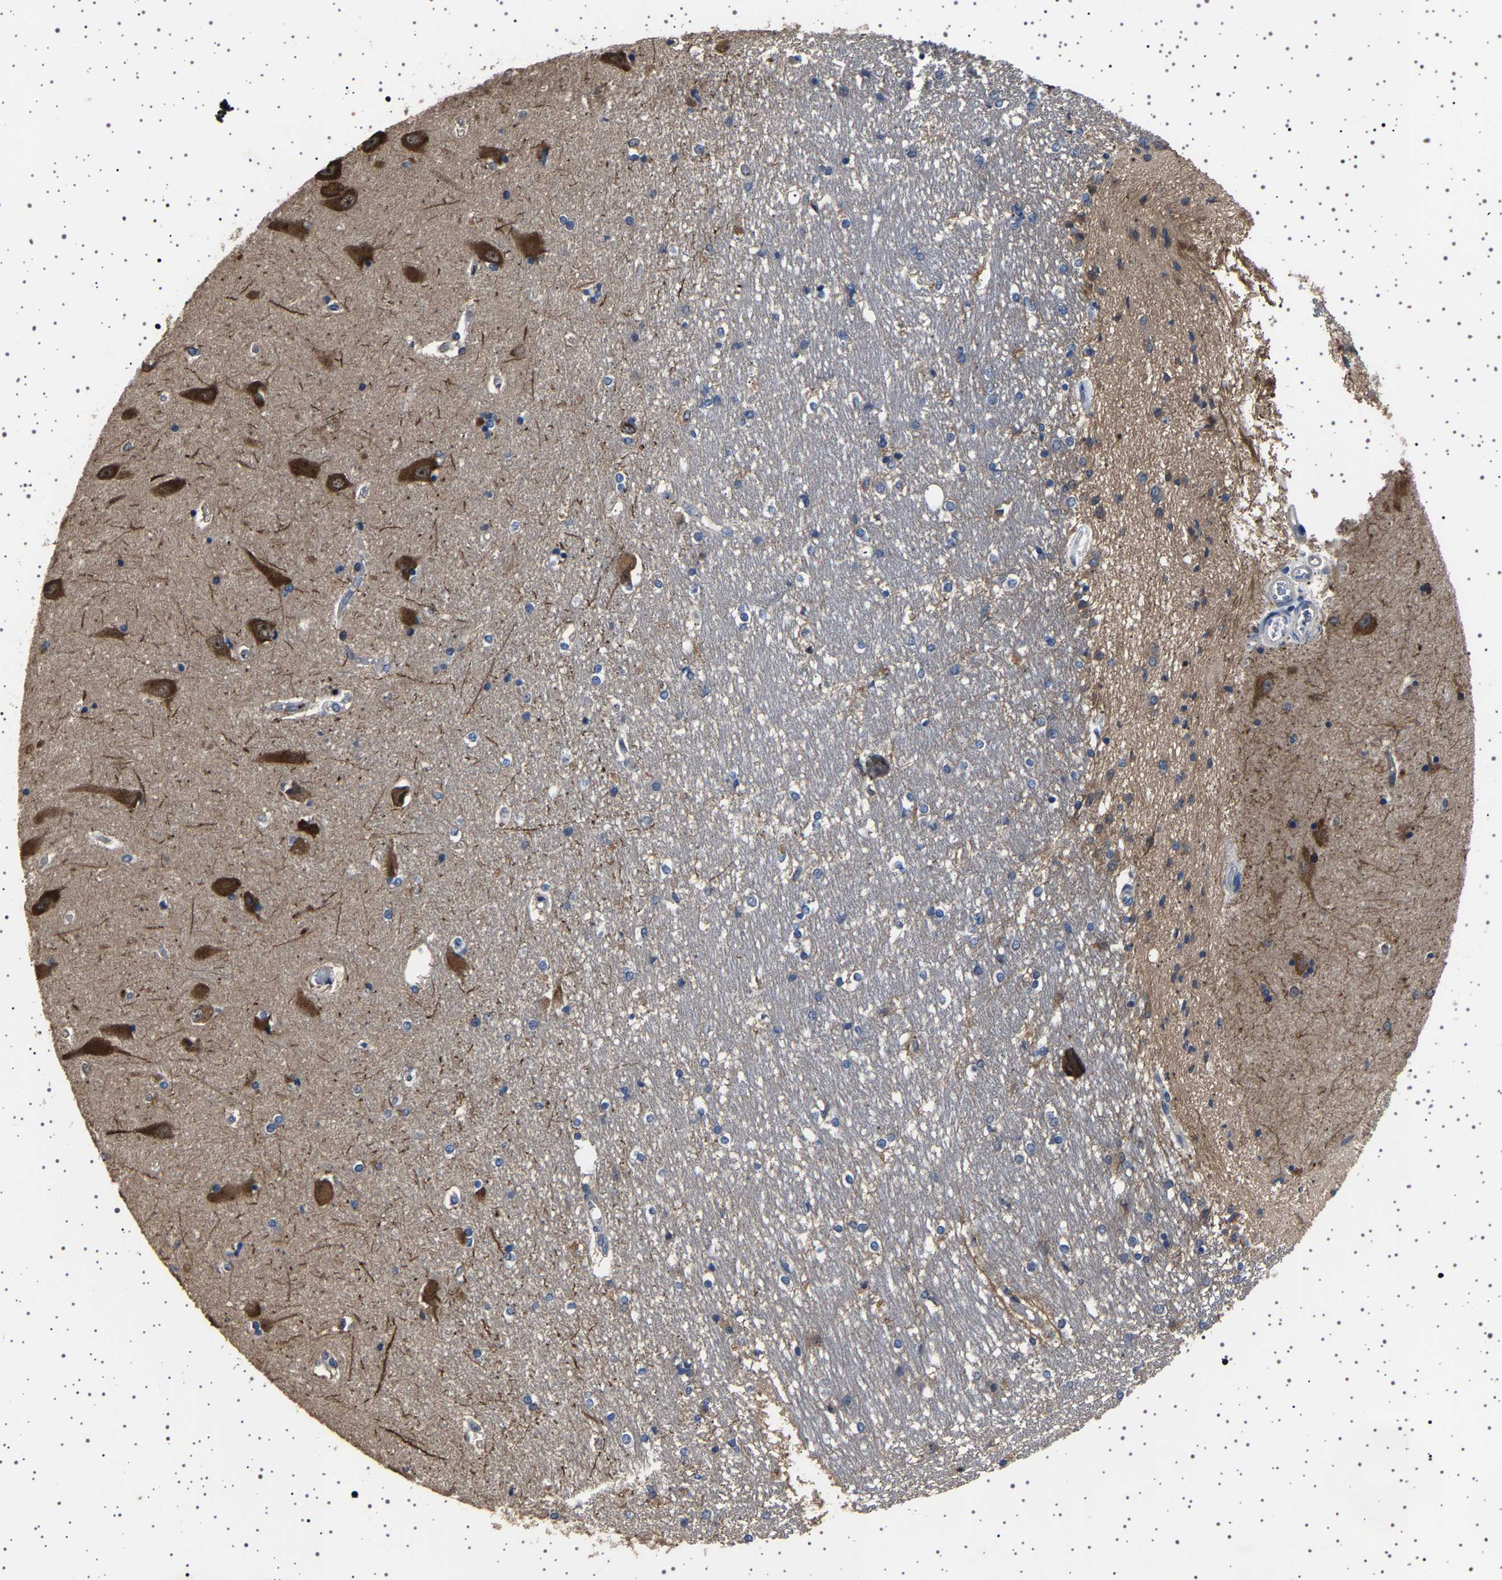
{"staining": {"intensity": "weak", "quantity": "<25%", "location": "cytoplasmic/membranous"}, "tissue": "hippocampus", "cell_type": "Glial cells", "image_type": "normal", "snomed": [{"axis": "morphology", "description": "Normal tissue, NOS"}, {"axis": "topography", "description": "Hippocampus"}], "caption": "IHC histopathology image of benign hippocampus stained for a protein (brown), which reveals no positivity in glial cells. (DAB immunohistochemistry visualized using brightfield microscopy, high magnification).", "gene": "NCKAP1", "patient": {"sex": "male", "age": 45}}